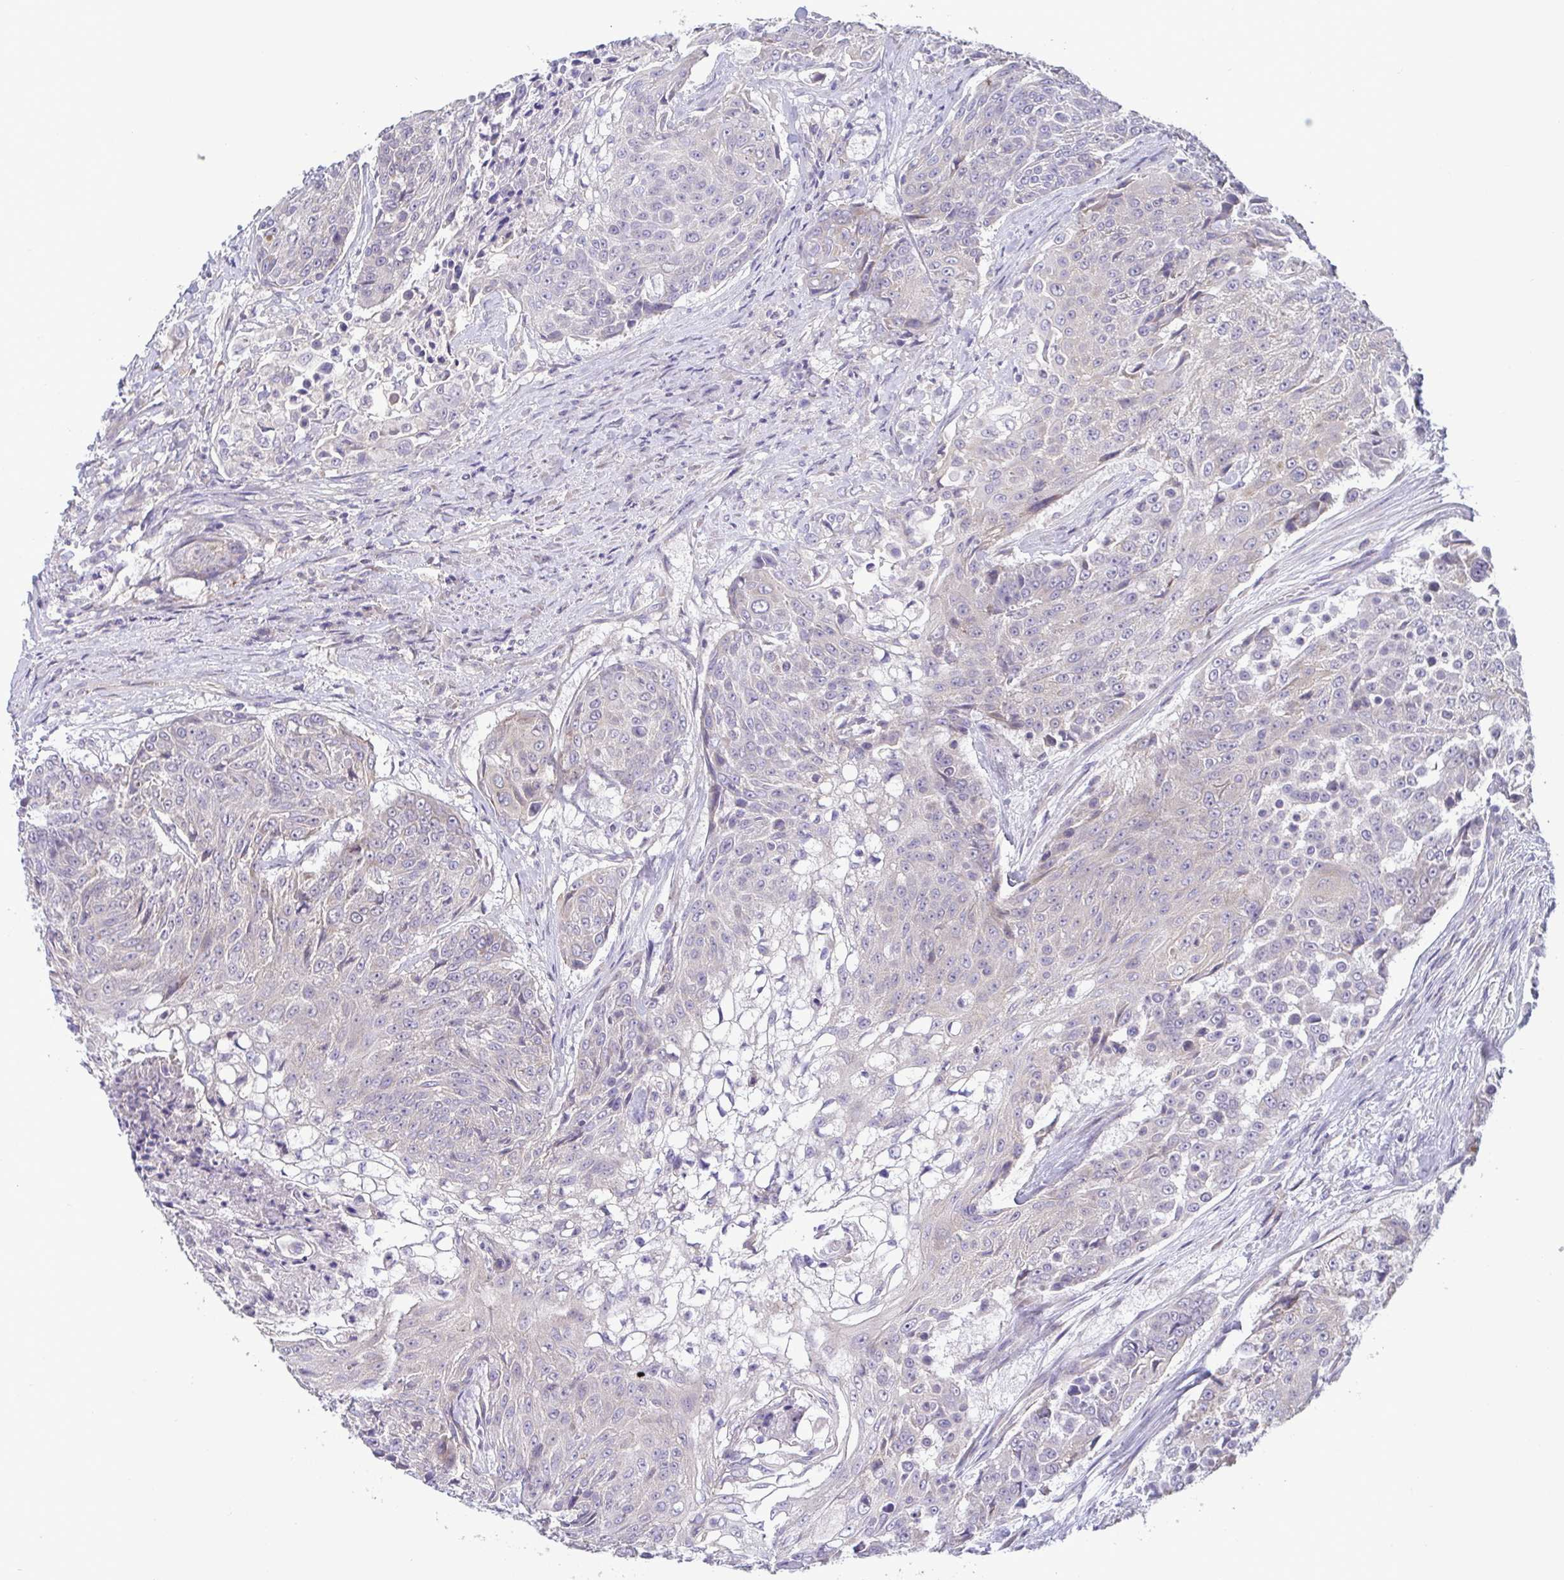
{"staining": {"intensity": "negative", "quantity": "none", "location": "none"}, "tissue": "urothelial cancer", "cell_type": "Tumor cells", "image_type": "cancer", "snomed": [{"axis": "morphology", "description": "Urothelial carcinoma, High grade"}, {"axis": "topography", "description": "Urinary bladder"}], "caption": "DAB (3,3'-diaminobenzidine) immunohistochemical staining of human urothelial carcinoma (high-grade) demonstrates no significant expression in tumor cells. (Brightfield microscopy of DAB immunohistochemistry at high magnification).", "gene": "LMF2", "patient": {"sex": "female", "age": 63}}